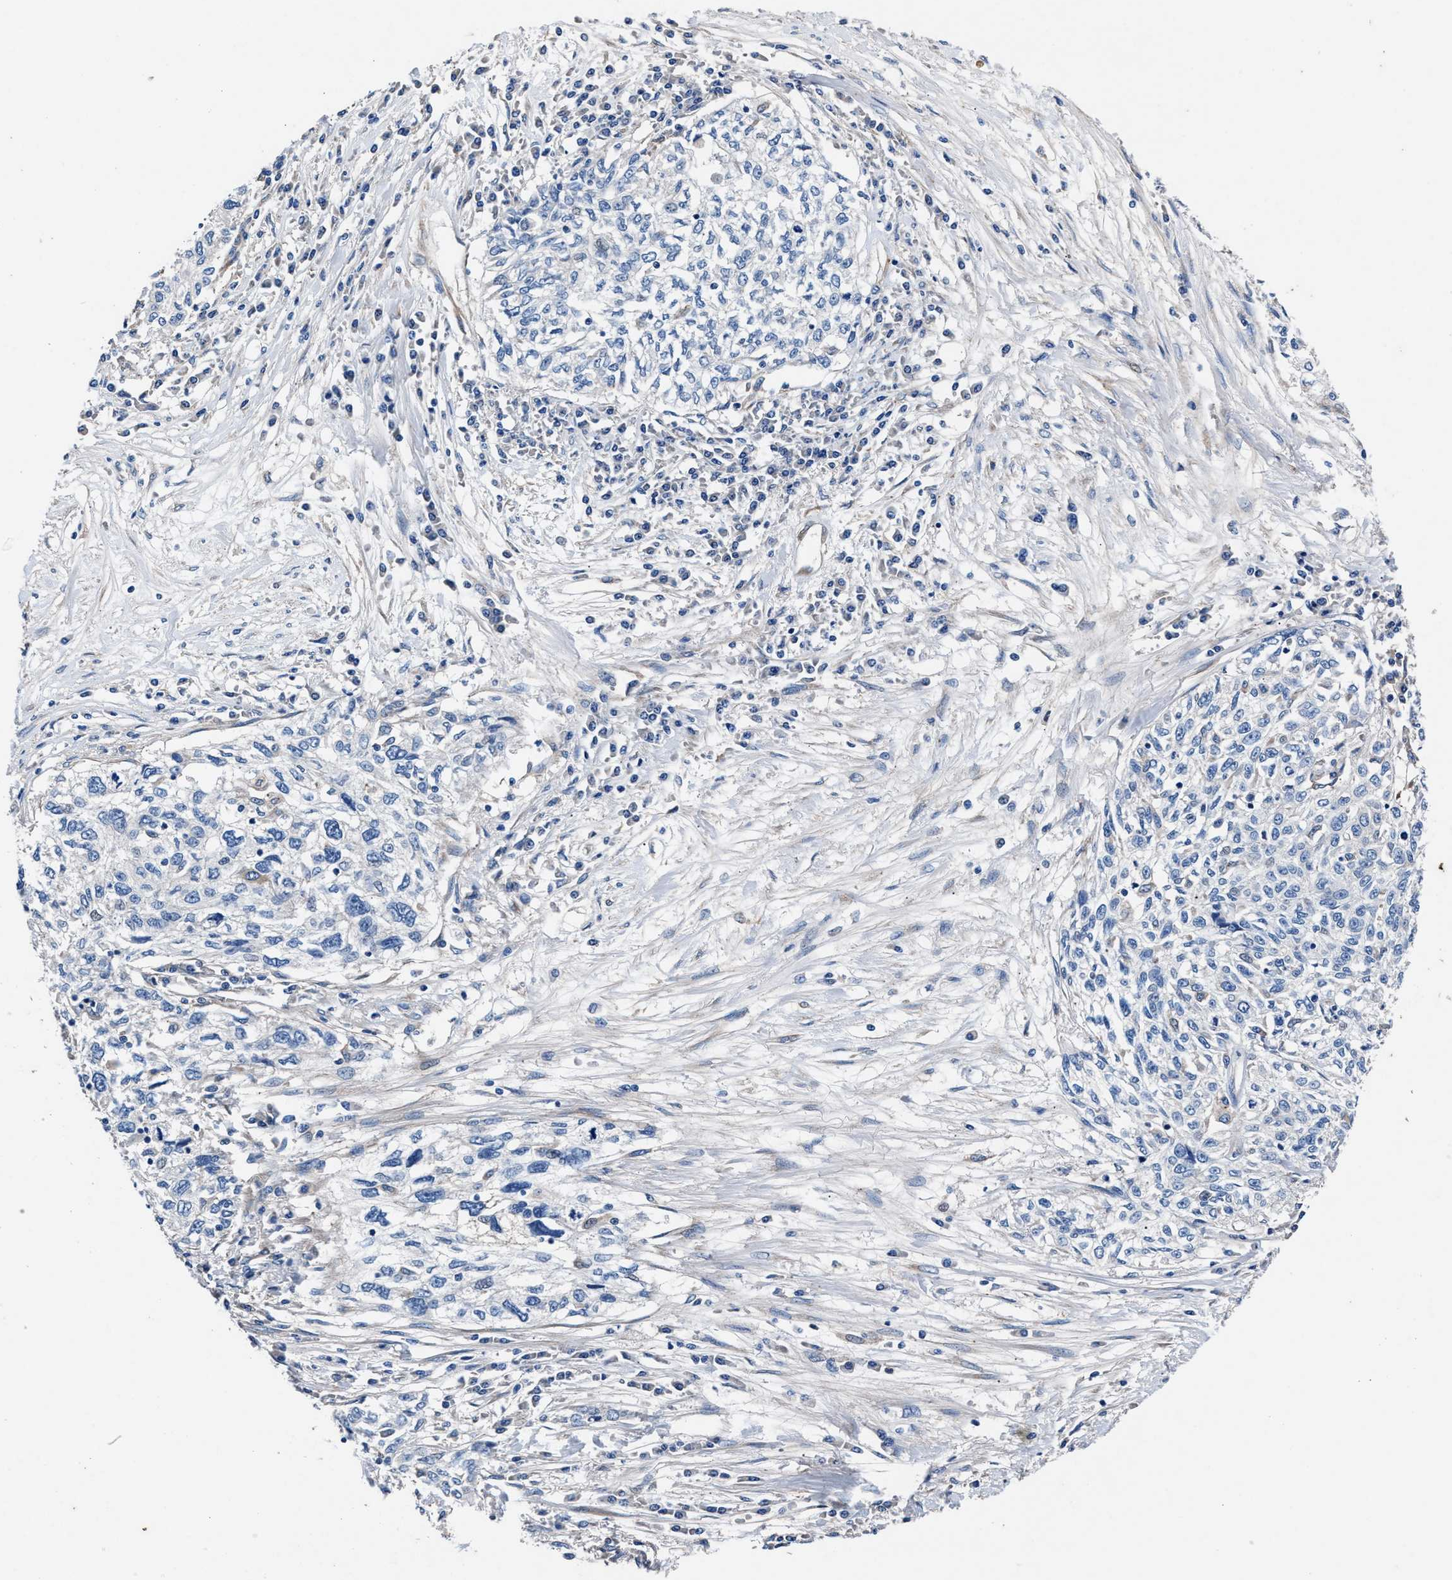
{"staining": {"intensity": "negative", "quantity": "none", "location": "none"}, "tissue": "cervical cancer", "cell_type": "Tumor cells", "image_type": "cancer", "snomed": [{"axis": "morphology", "description": "Squamous cell carcinoma, NOS"}, {"axis": "topography", "description": "Cervix"}], "caption": "Image shows no significant protein positivity in tumor cells of cervical squamous cell carcinoma.", "gene": "SH3GL1", "patient": {"sex": "female", "age": 57}}